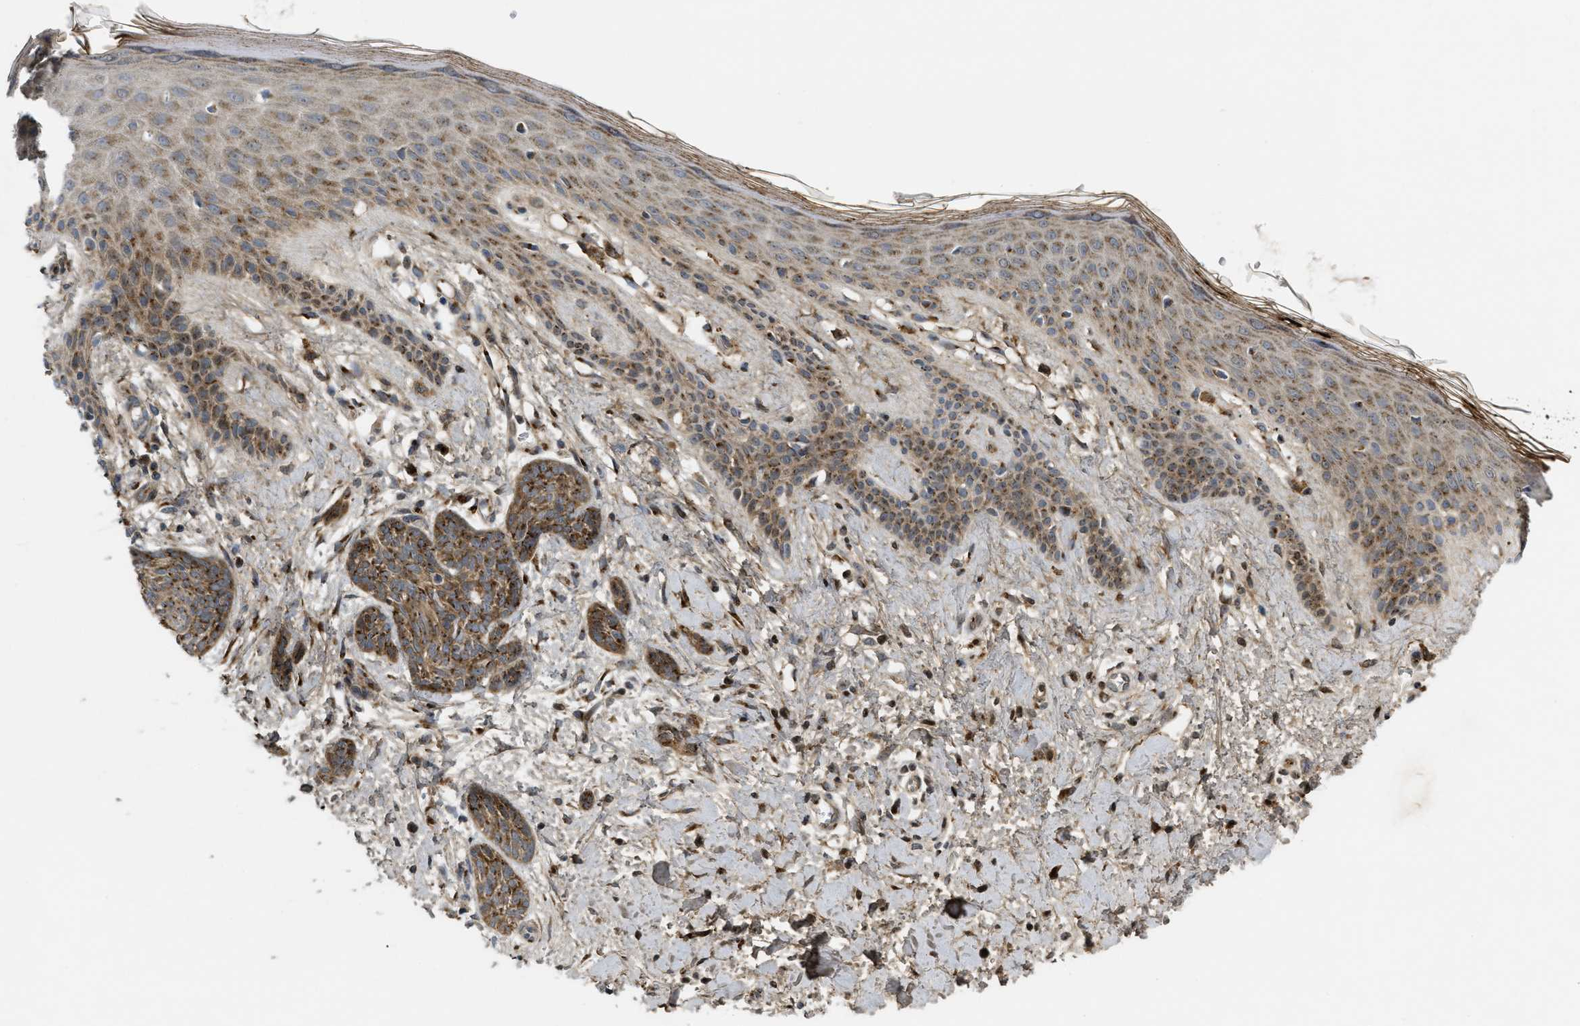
{"staining": {"intensity": "moderate", "quantity": ">75%", "location": "cytoplasmic/membranous"}, "tissue": "skin cancer", "cell_type": "Tumor cells", "image_type": "cancer", "snomed": [{"axis": "morphology", "description": "Basal cell carcinoma"}, {"axis": "topography", "description": "Skin"}], "caption": "Tumor cells display moderate cytoplasmic/membranous positivity in about >75% of cells in skin cancer (basal cell carcinoma). Ihc stains the protein of interest in brown and the nuclei are stained blue.", "gene": "ZNF70", "patient": {"sex": "female", "age": 59}}